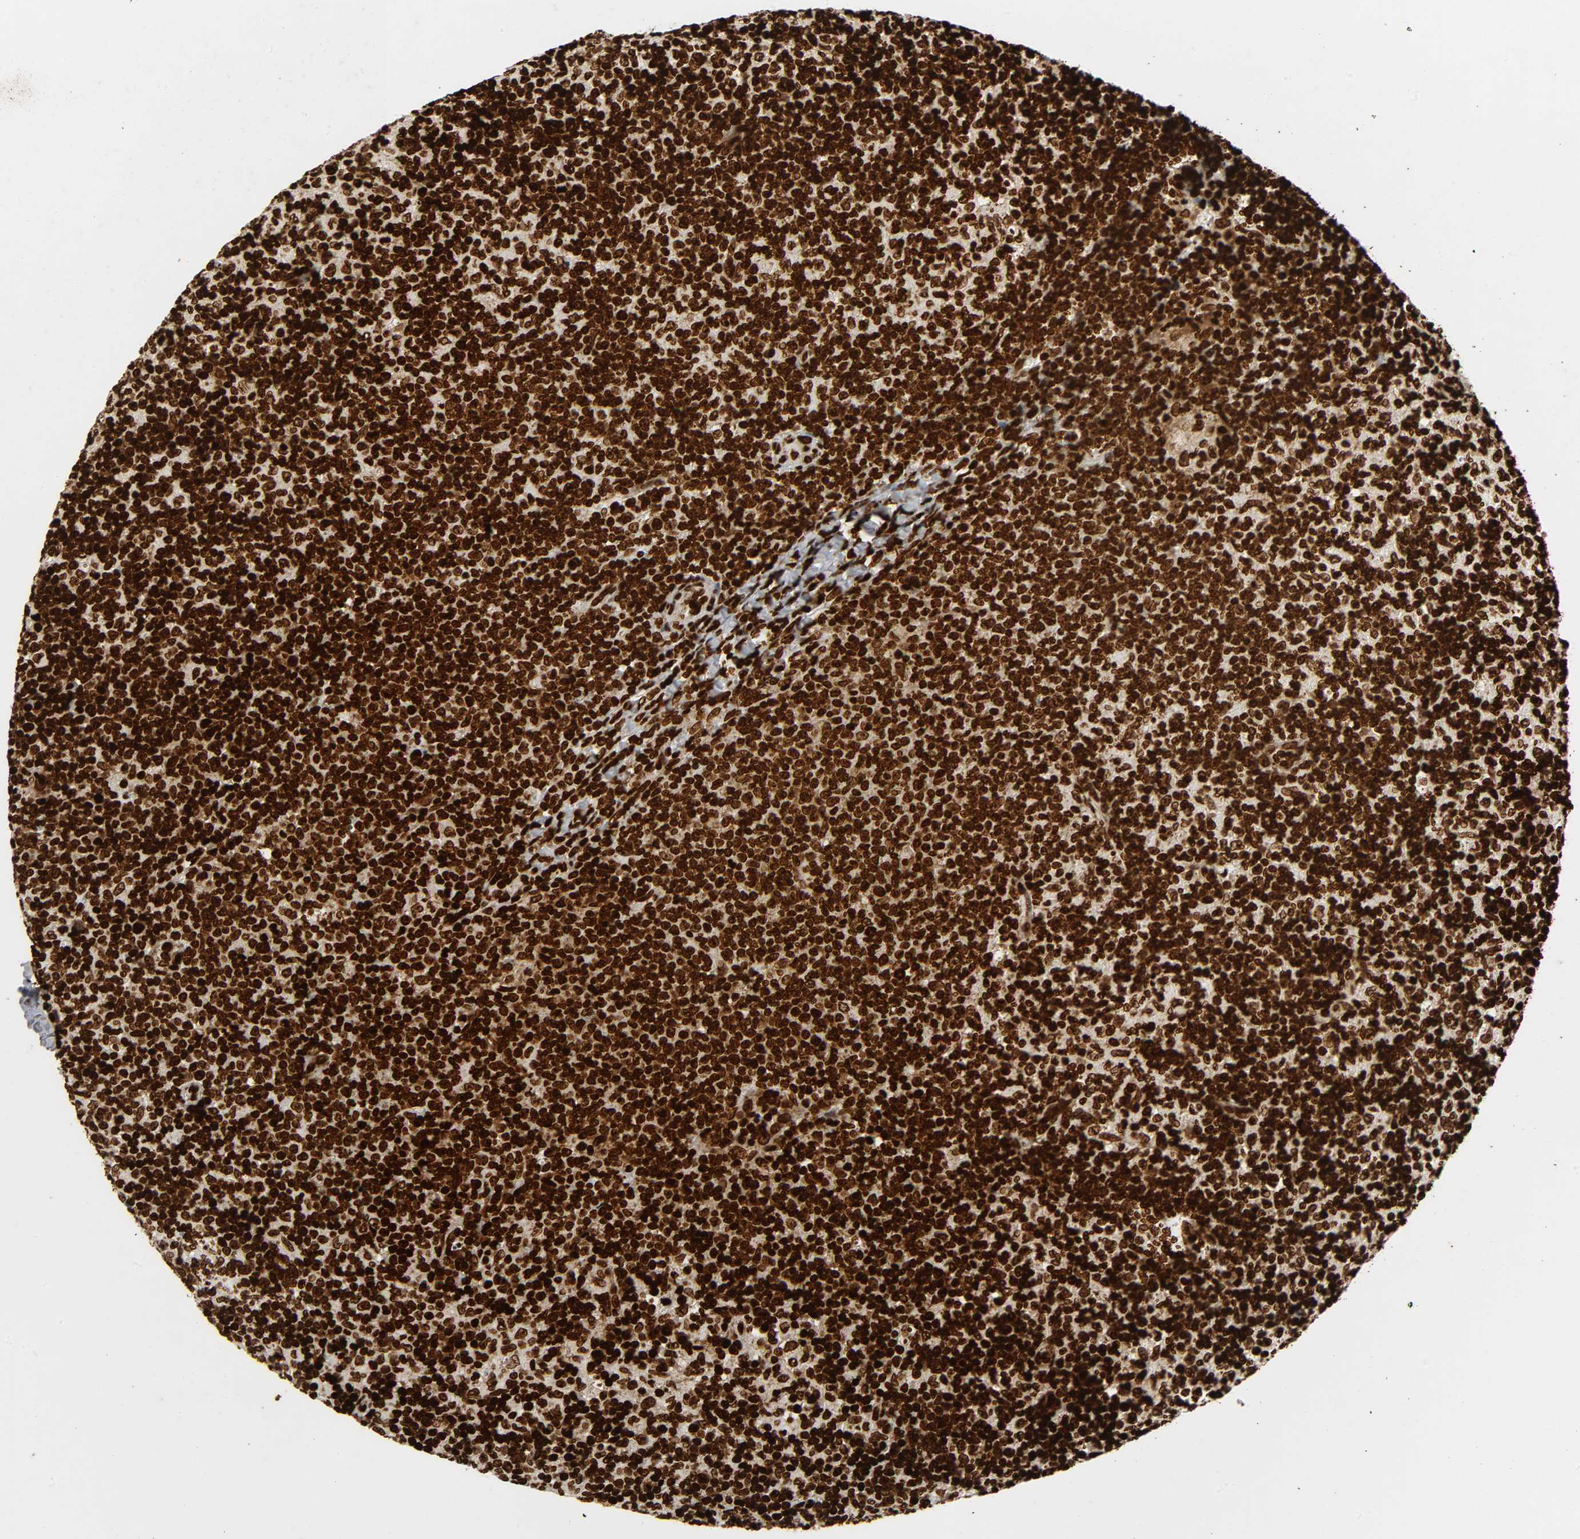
{"staining": {"intensity": "strong", "quantity": ">75%", "location": "nuclear"}, "tissue": "lymph node", "cell_type": "Germinal center cells", "image_type": "normal", "snomed": [{"axis": "morphology", "description": "Normal tissue, NOS"}, {"axis": "morphology", "description": "Inflammation, NOS"}, {"axis": "topography", "description": "Lymph node"}], "caption": "A high amount of strong nuclear expression is present in approximately >75% of germinal center cells in benign lymph node.", "gene": "RXRA", "patient": {"sex": "male", "age": 55}}